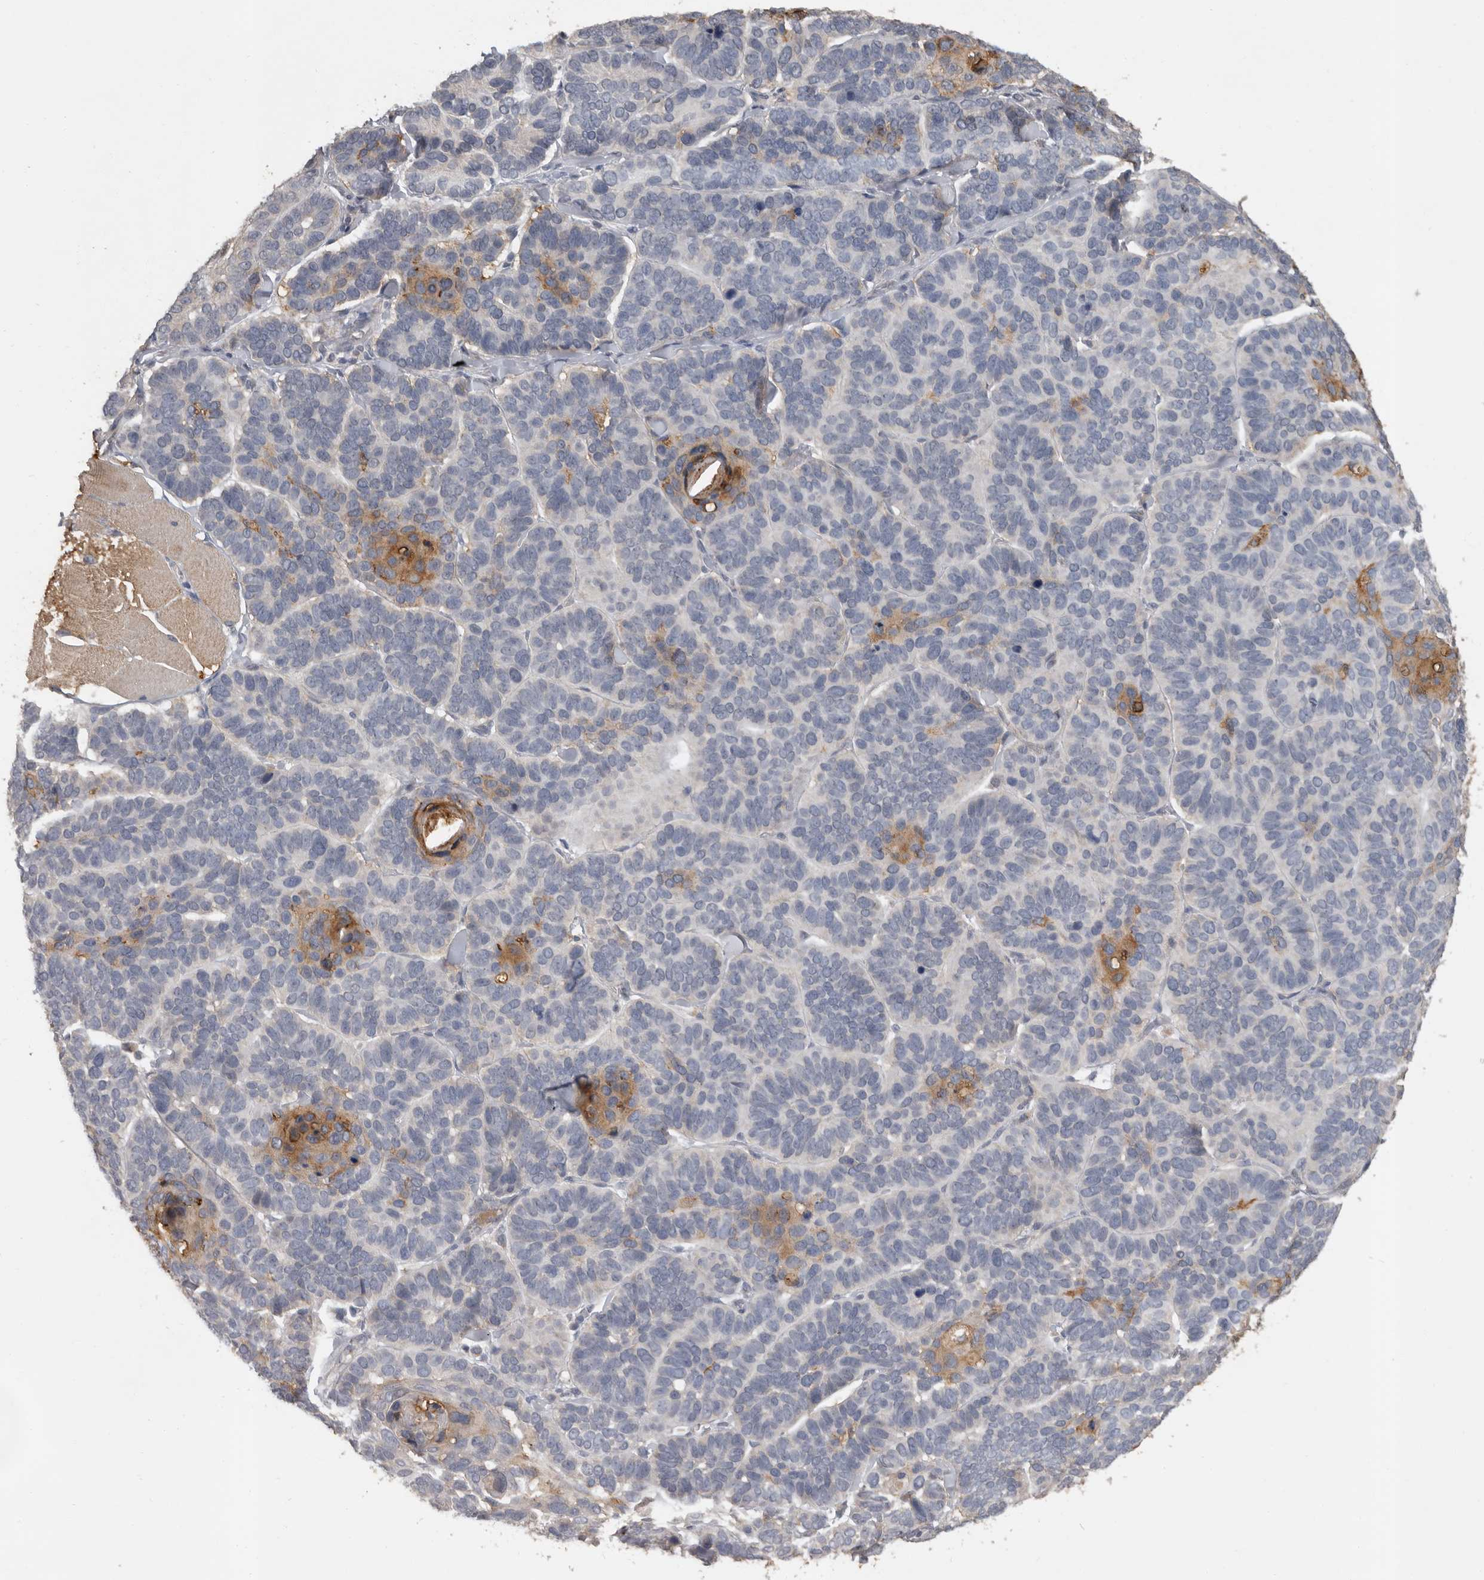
{"staining": {"intensity": "moderate", "quantity": "<25%", "location": "cytoplasmic/membranous"}, "tissue": "skin cancer", "cell_type": "Tumor cells", "image_type": "cancer", "snomed": [{"axis": "morphology", "description": "Basal cell carcinoma"}, {"axis": "topography", "description": "Skin"}], "caption": "Tumor cells demonstrate moderate cytoplasmic/membranous positivity in about <25% of cells in skin basal cell carcinoma.", "gene": "MTF1", "patient": {"sex": "male", "age": 62}}